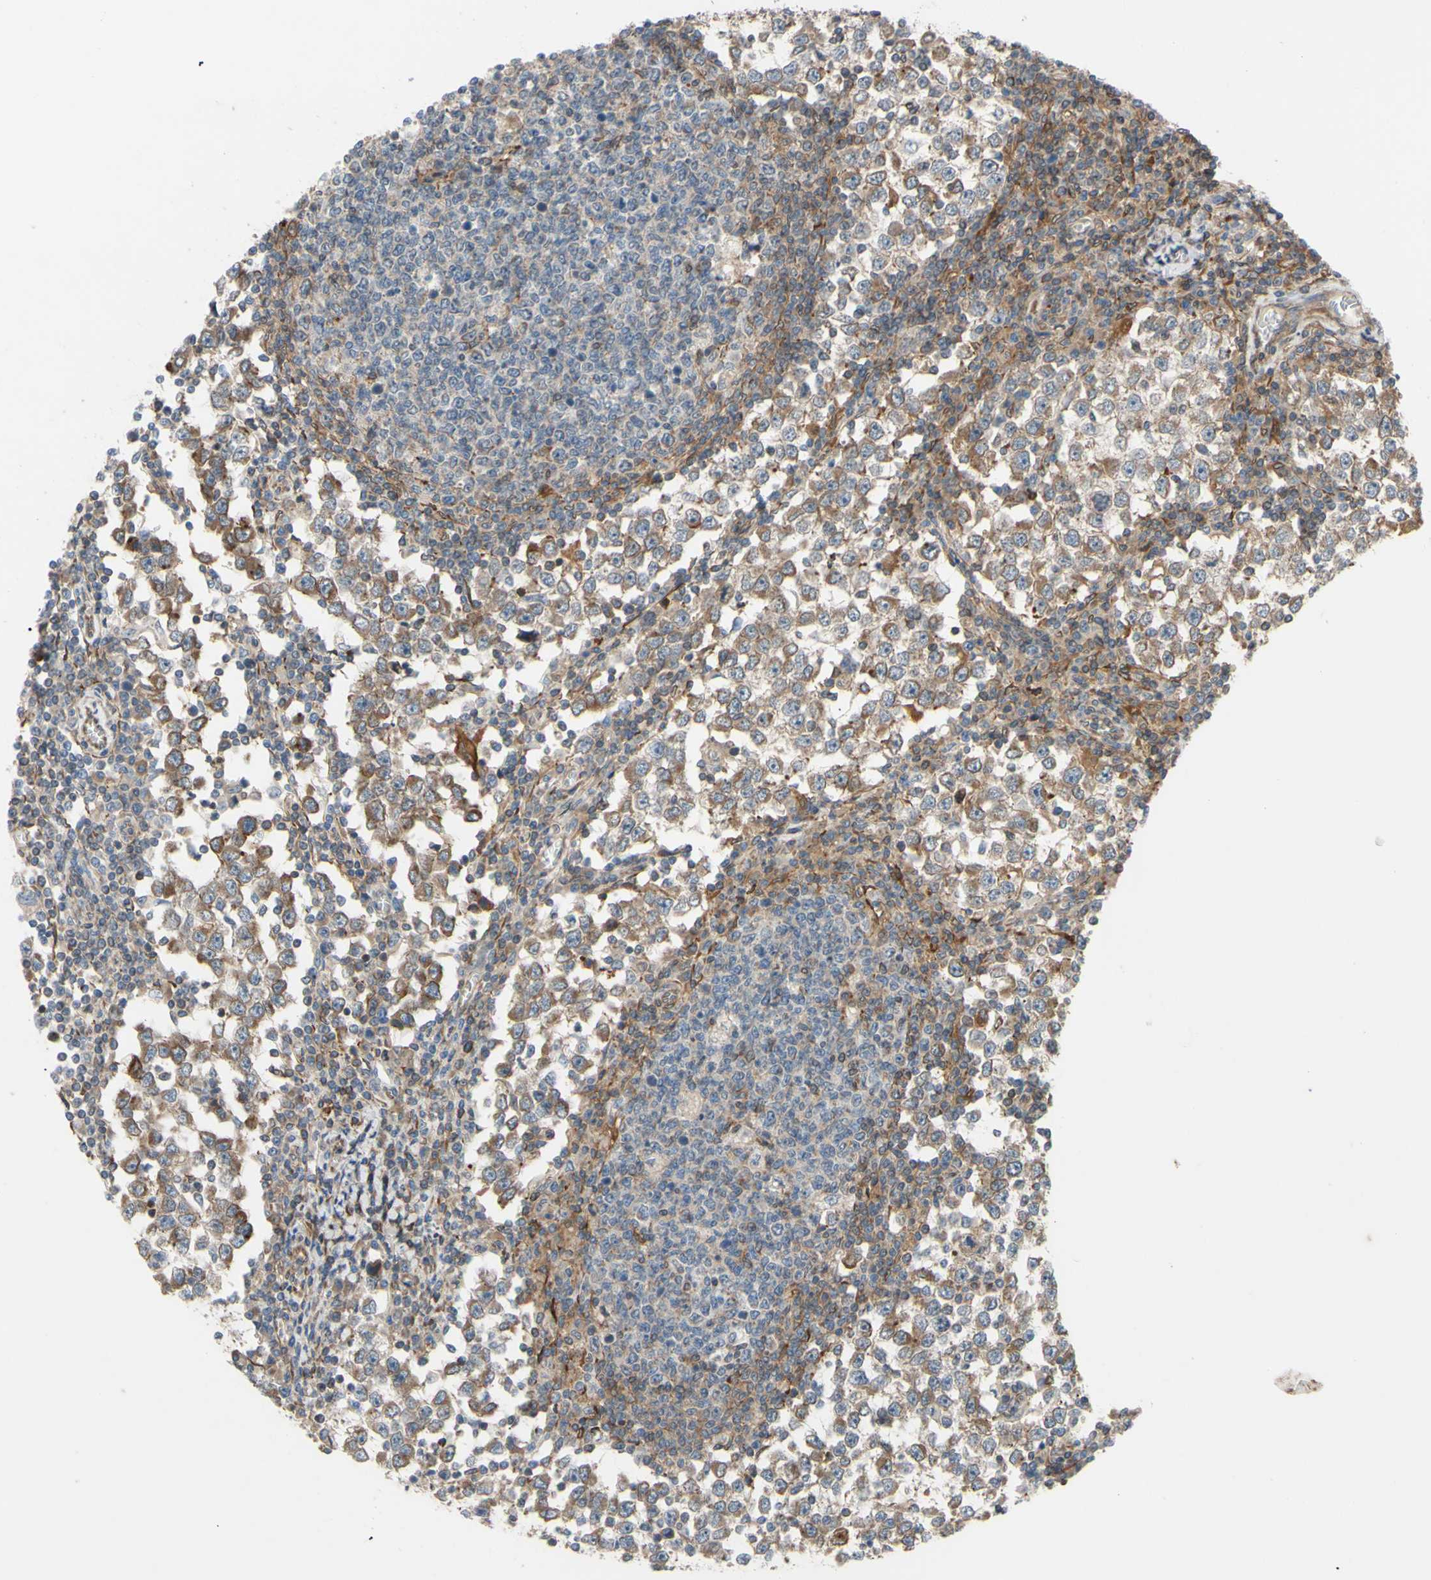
{"staining": {"intensity": "weak", "quantity": ">75%", "location": "cytoplasmic/membranous"}, "tissue": "testis cancer", "cell_type": "Tumor cells", "image_type": "cancer", "snomed": [{"axis": "morphology", "description": "Seminoma, NOS"}, {"axis": "topography", "description": "Testis"}], "caption": "Protein staining exhibits weak cytoplasmic/membranous staining in approximately >75% of tumor cells in testis cancer (seminoma). The protein of interest is shown in brown color, while the nuclei are stained blue.", "gene": "PRAF2", "patient": {"sex": "male", "age": 65}}